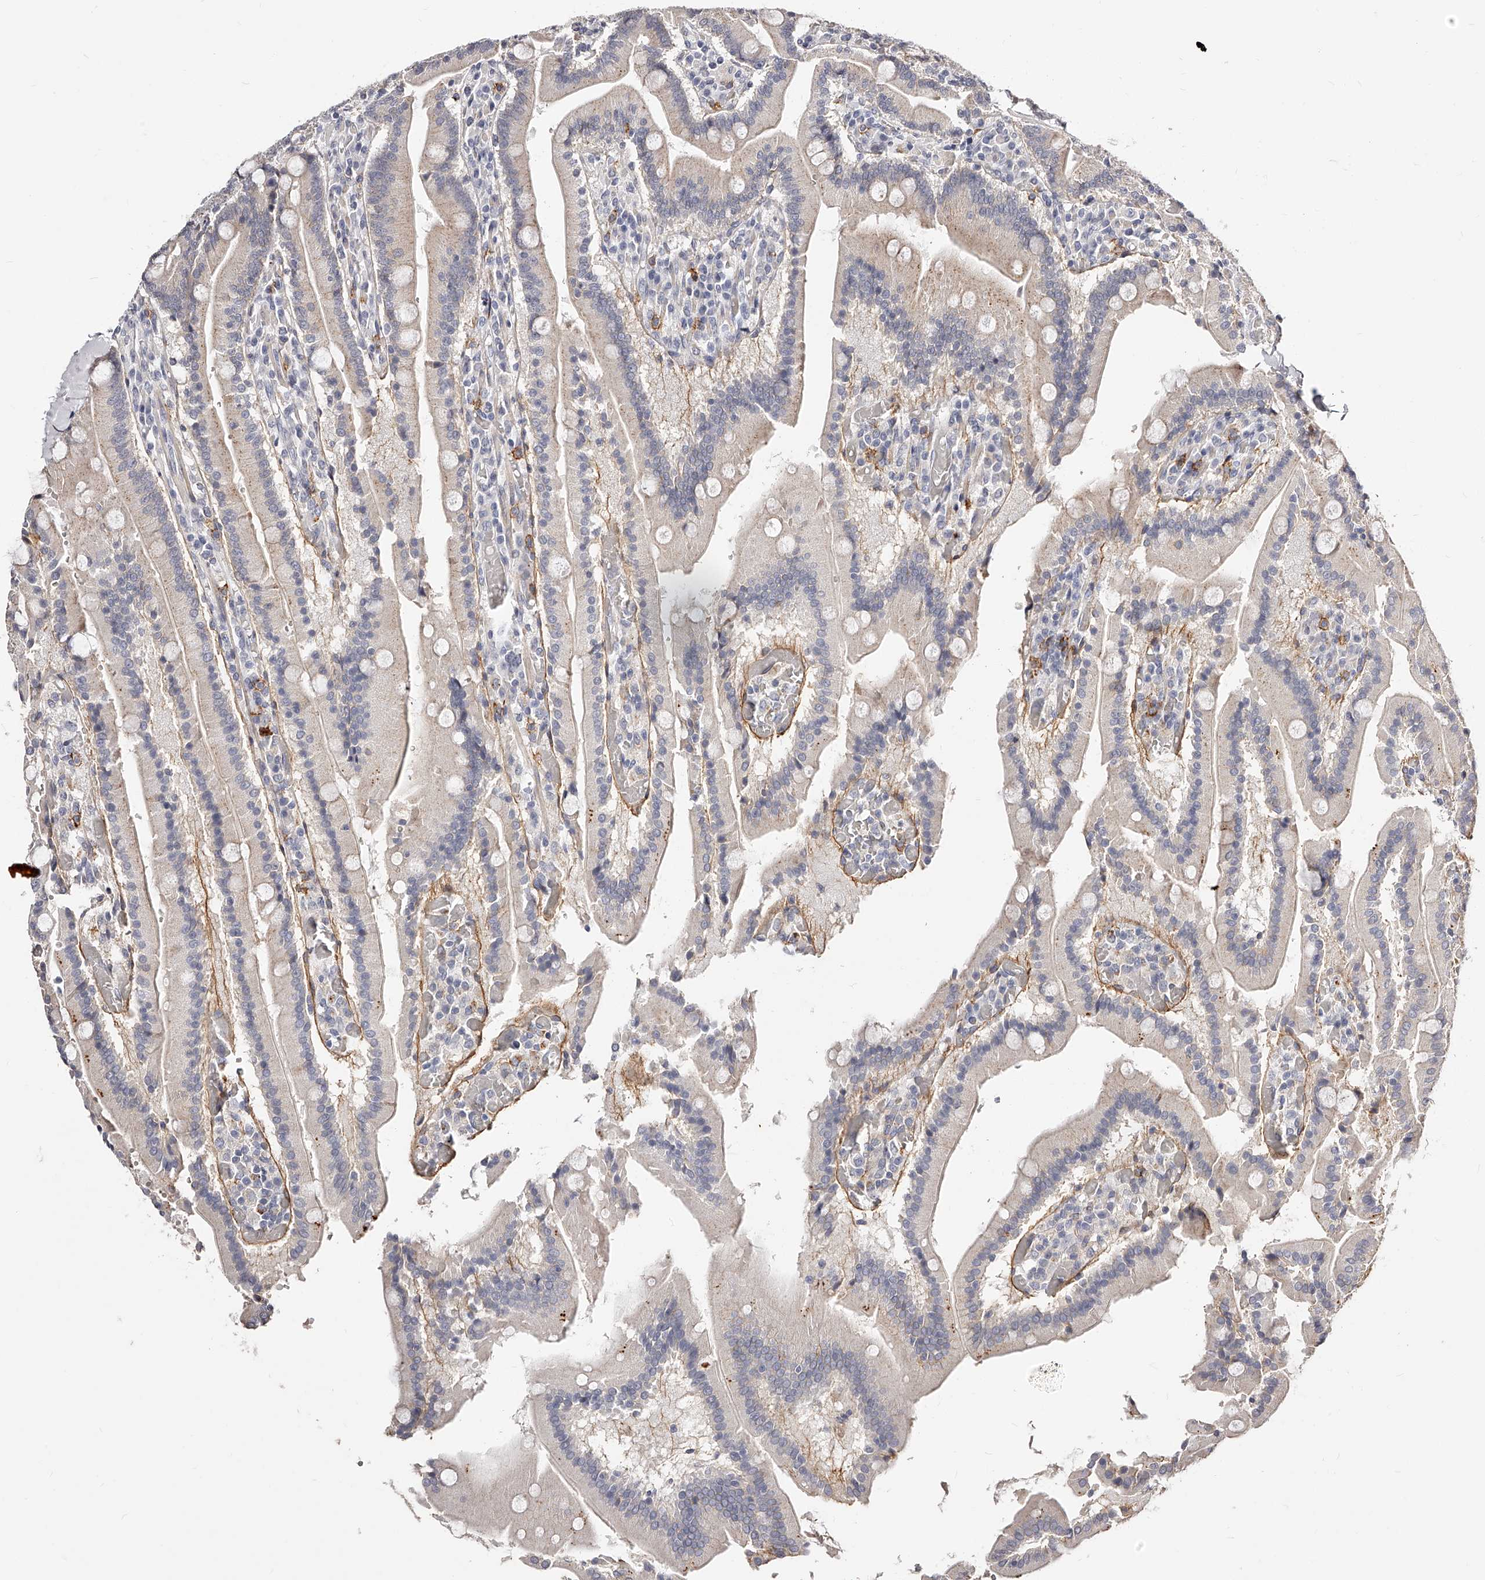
{"staining": {"intensity": "moderate", "quantity": "<25%", "location": "cytoplasmic/membranous"}, "tissue": "duodenum", "cell_type": "Glandular cells", "image_type": "normal", "snomed": [{"axis": "morphology", "description": "Normal tissue, NOS"}, {"axis": "topography", "description": "Duodenum"}], "caption": "IHC histopathology image of benign duodenum stained for a protein (brown), which exhibits low levels of moderate cytoplasmic/membranous expression in approximately <25% of glandular cells.", "gene": "CD82", "patient": {"sex": "female", "age": 62}}